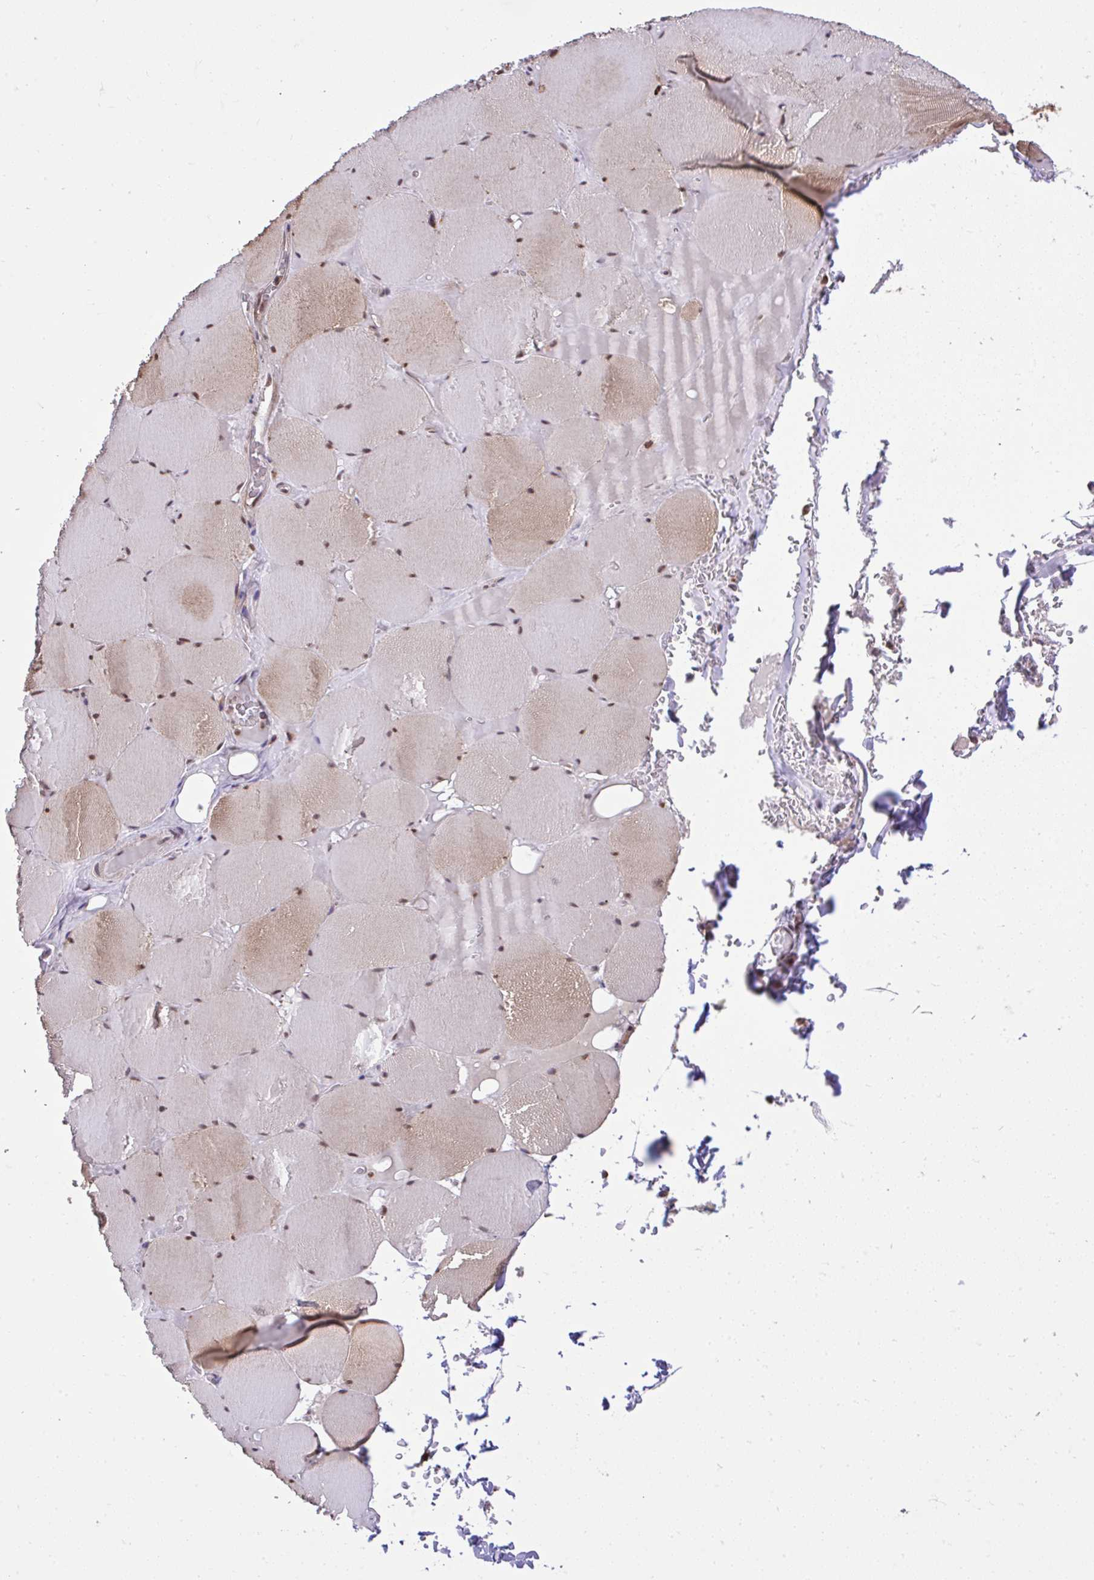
{"staining": {"intensity": "weak", "quantity": "25%-75%", "location": "nuclear"}, "tissue": "skeletal muscle", "cell_type": "Myocytes", "image_type": "normal", "snomed": [{"axis": "morphology", "description": "Normal tissue, NOS"}, {"axis": "topography", "description": "Skeletal muscle"}, {"axis": "topography", "description": "Head-Neck"}], "caption": "This image exhibits IHC staining of benign skeletal muscle, with low weak nuclear expression in approximately 25%-75% of myocytes.", "gene": "GLIS3", "patient": {"sex": "male", "age": 66}}